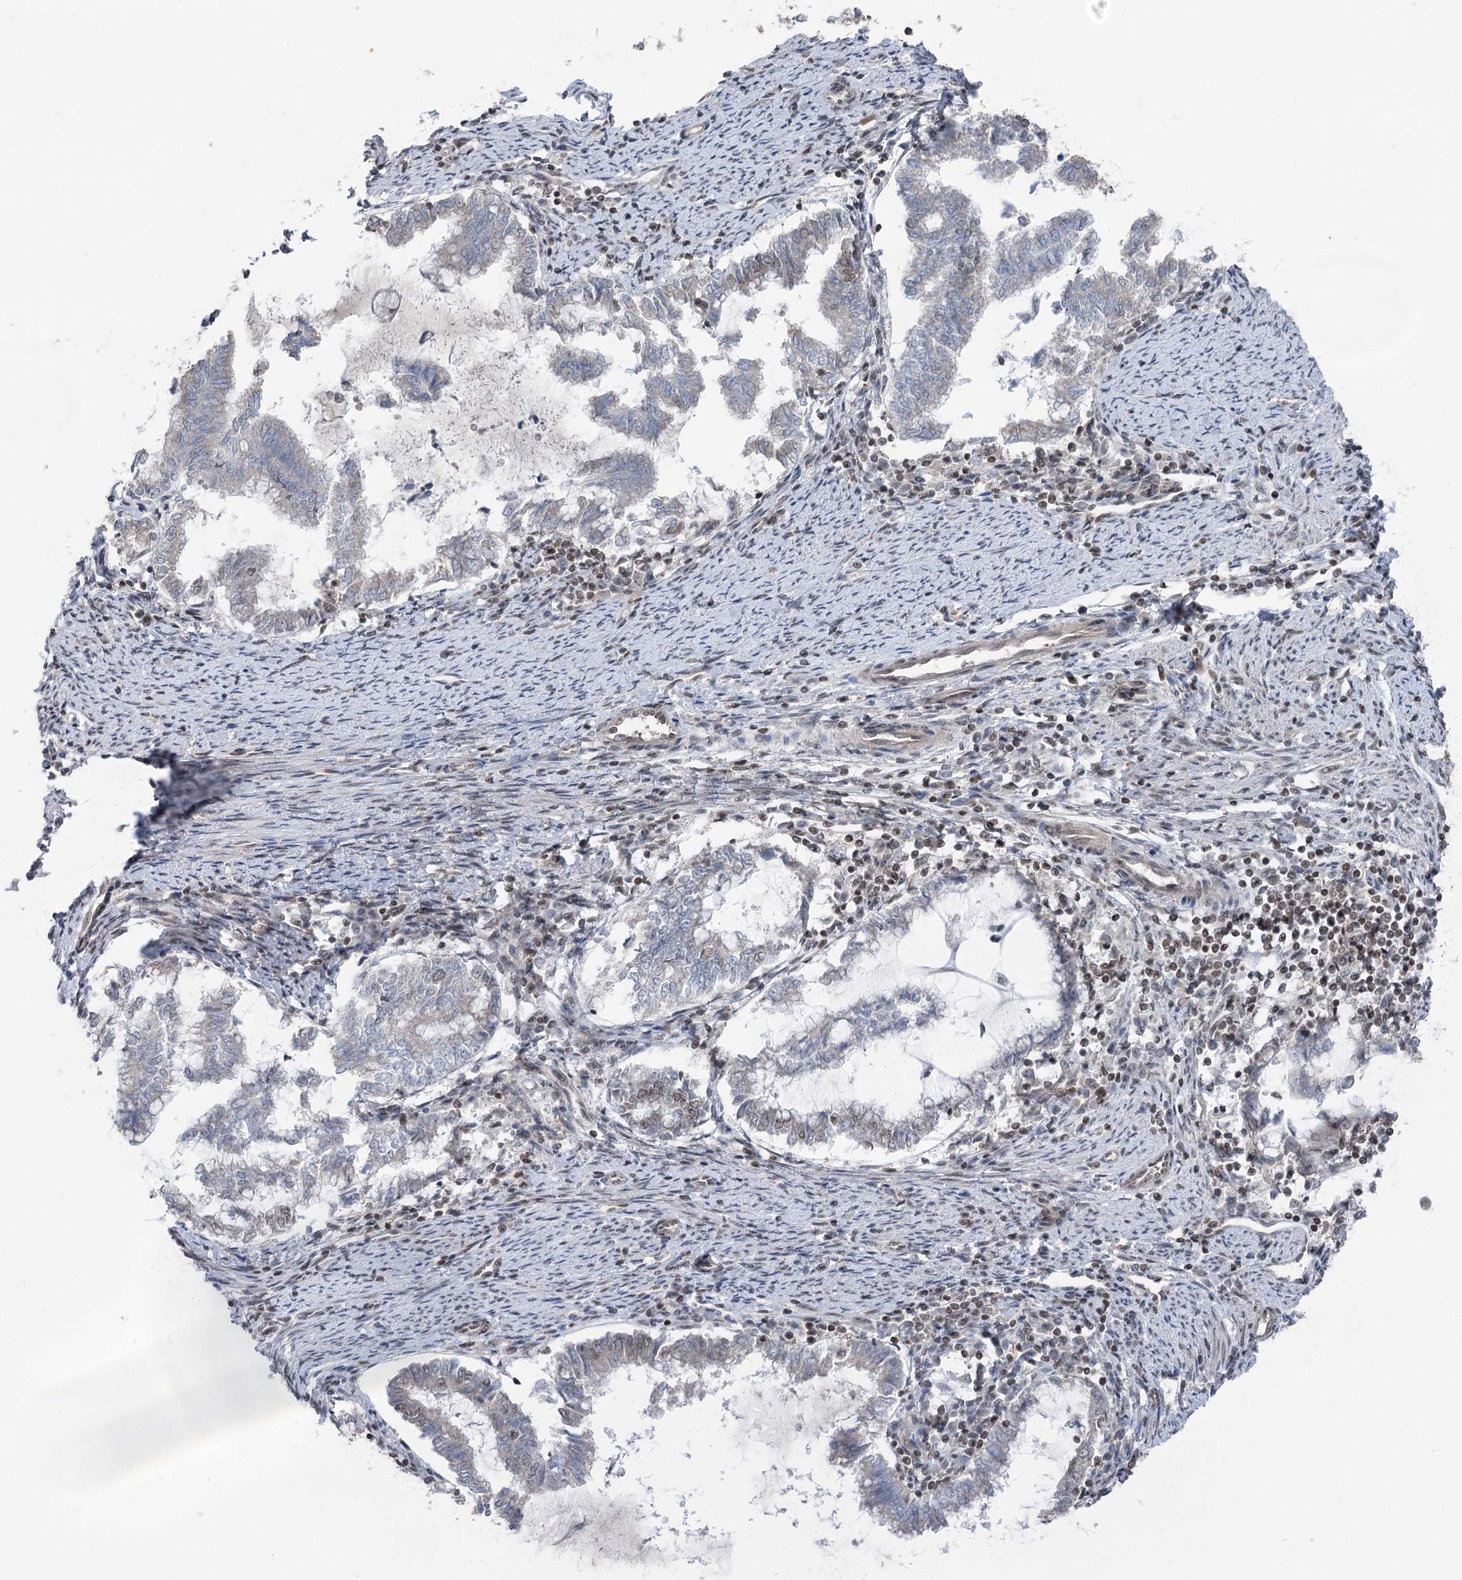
{"staining": {"intensity": "weak", "quantity": "<25%", "location": "cytoplasmic/membranous"}, "tissue": "endometrial cancer", "cell_type": "Tumor cells", "image_type": "cancer", "snomed": [{"axis": "morphology", "description": "Adenocarcinoma, NOS"}, {"axis": "topography", "description": "Endometrium"}], "caption": "This is an immunohistochemistry (IHC) image of human adenocarcinoma (endometrial). There is no expression in tumor cells.", "gene": "CGGBP1", "patient": {"sex": "female", "age": 79}}